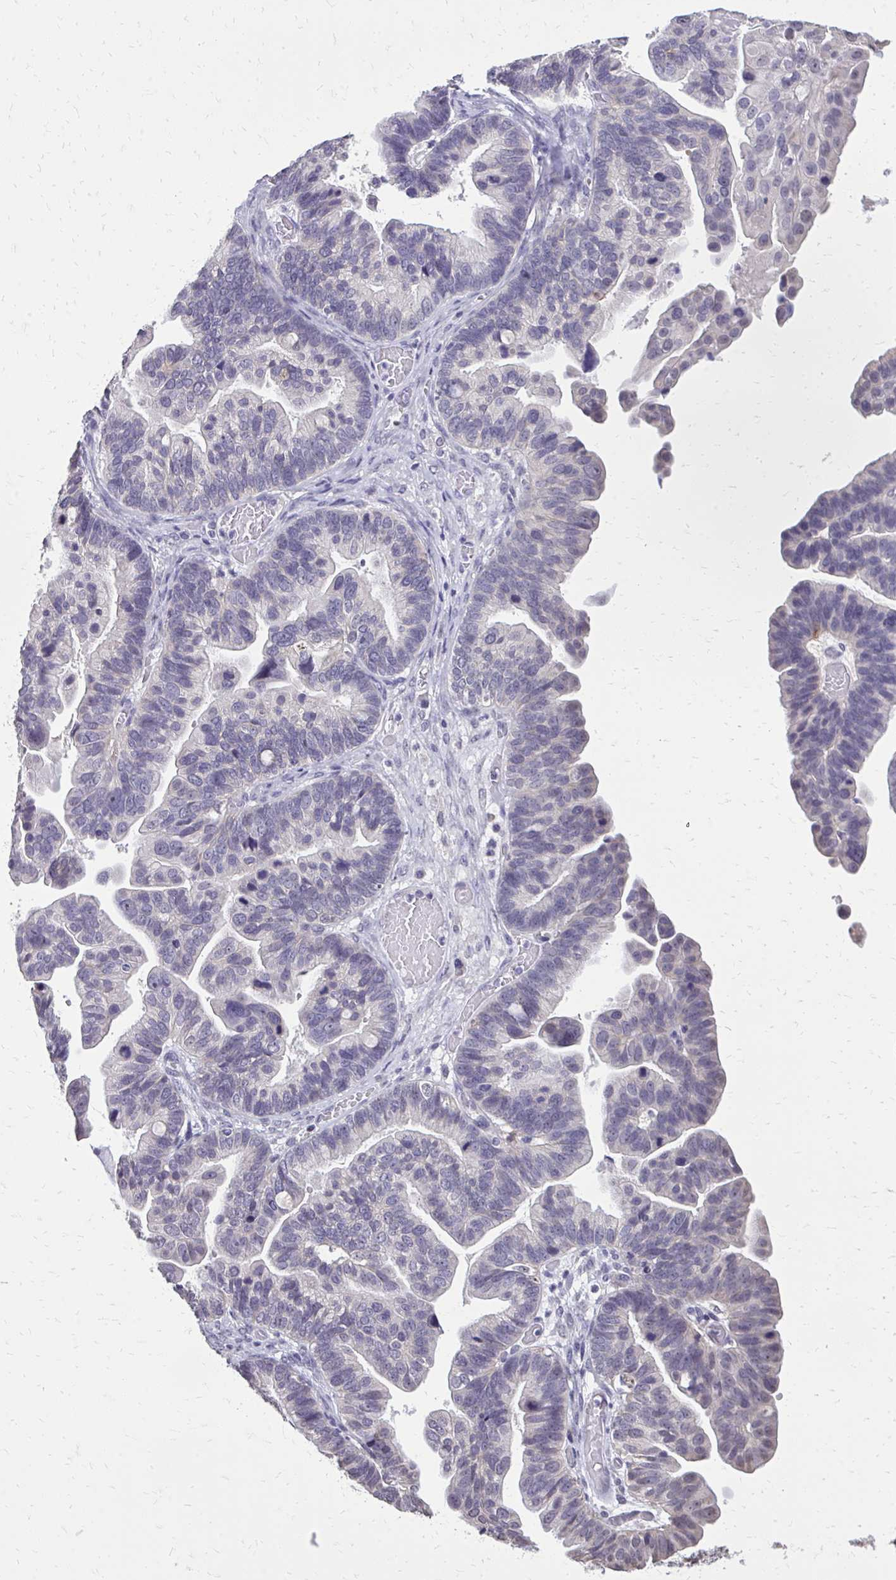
{"staining": {"intensity": "negative", "quantity": "none", "location": "none"}, "tissue": "ovarian cancer", "cell_type": "Tumor cells", "image_type": "cancer", "snomed": [{"axis": "morphology", "description": "Cystadenocarcinoma, serous, NOS"}, {"axis": "topography", "description": "Ovary"}], "caption": "Immunohistochemical staining of serous cystadenocarcinoma (ovarian) reveals no significant positivity in tumor cells.", "gene": "AKAP5", "patient": {"sex": "female", "age": 56}}